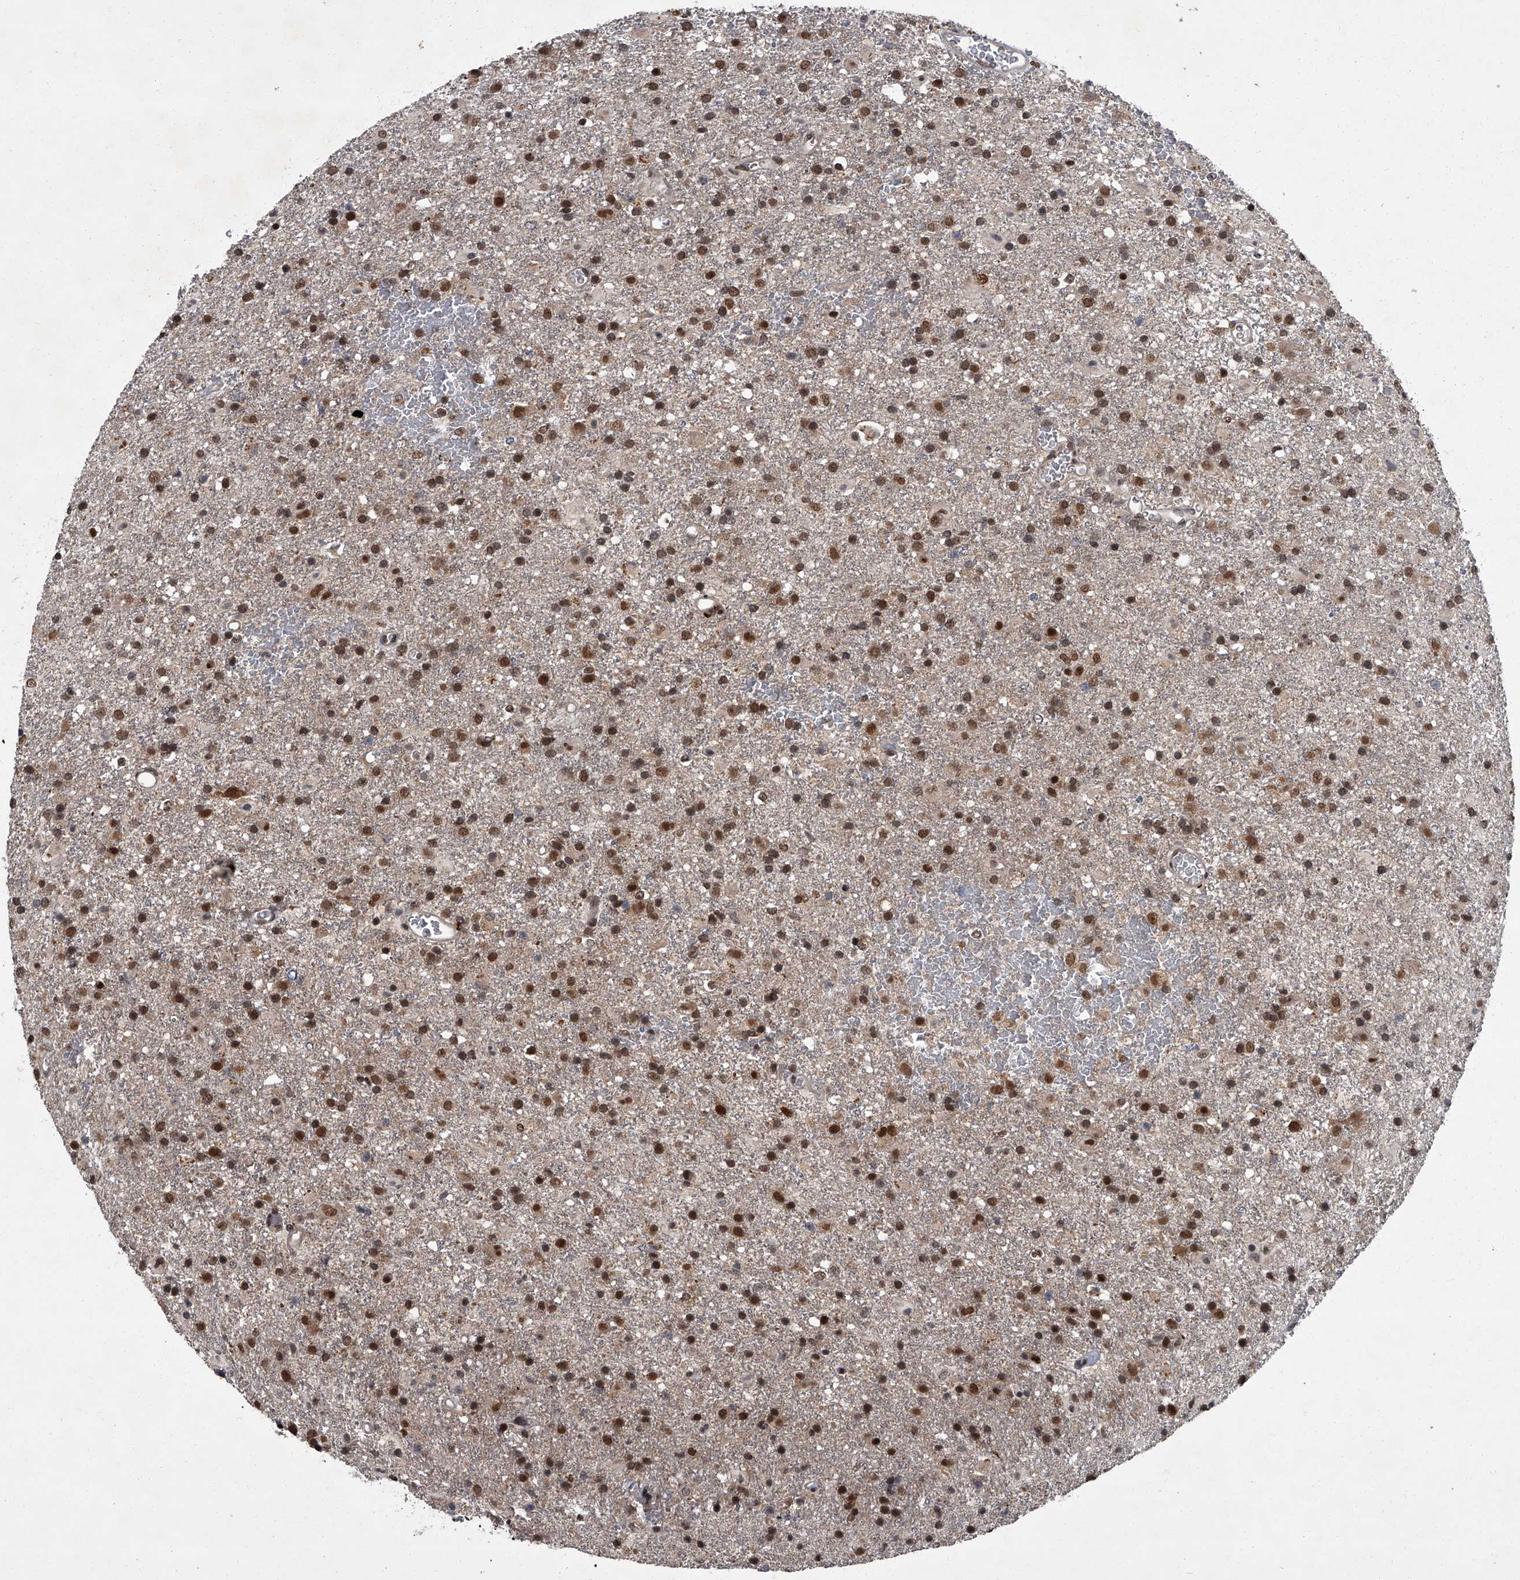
{"staining": {"intensity": "strong", "quantity": ">75%", "location": "nuclear"}, "tissue": "glioma", "cell_type": "Tumor cells", "image_type": "cancer", "snomed": [{"axis": "morphology", "description": "Glioma, malignant, Low grade"}, {"axis": "topography", "description": "Brain"}], "caption": "Human glioma stained with a protein marker shows strong staining in tumor cells.", "gene": "ZNF518B", "patient": {"sex": "male", "age": 65}}